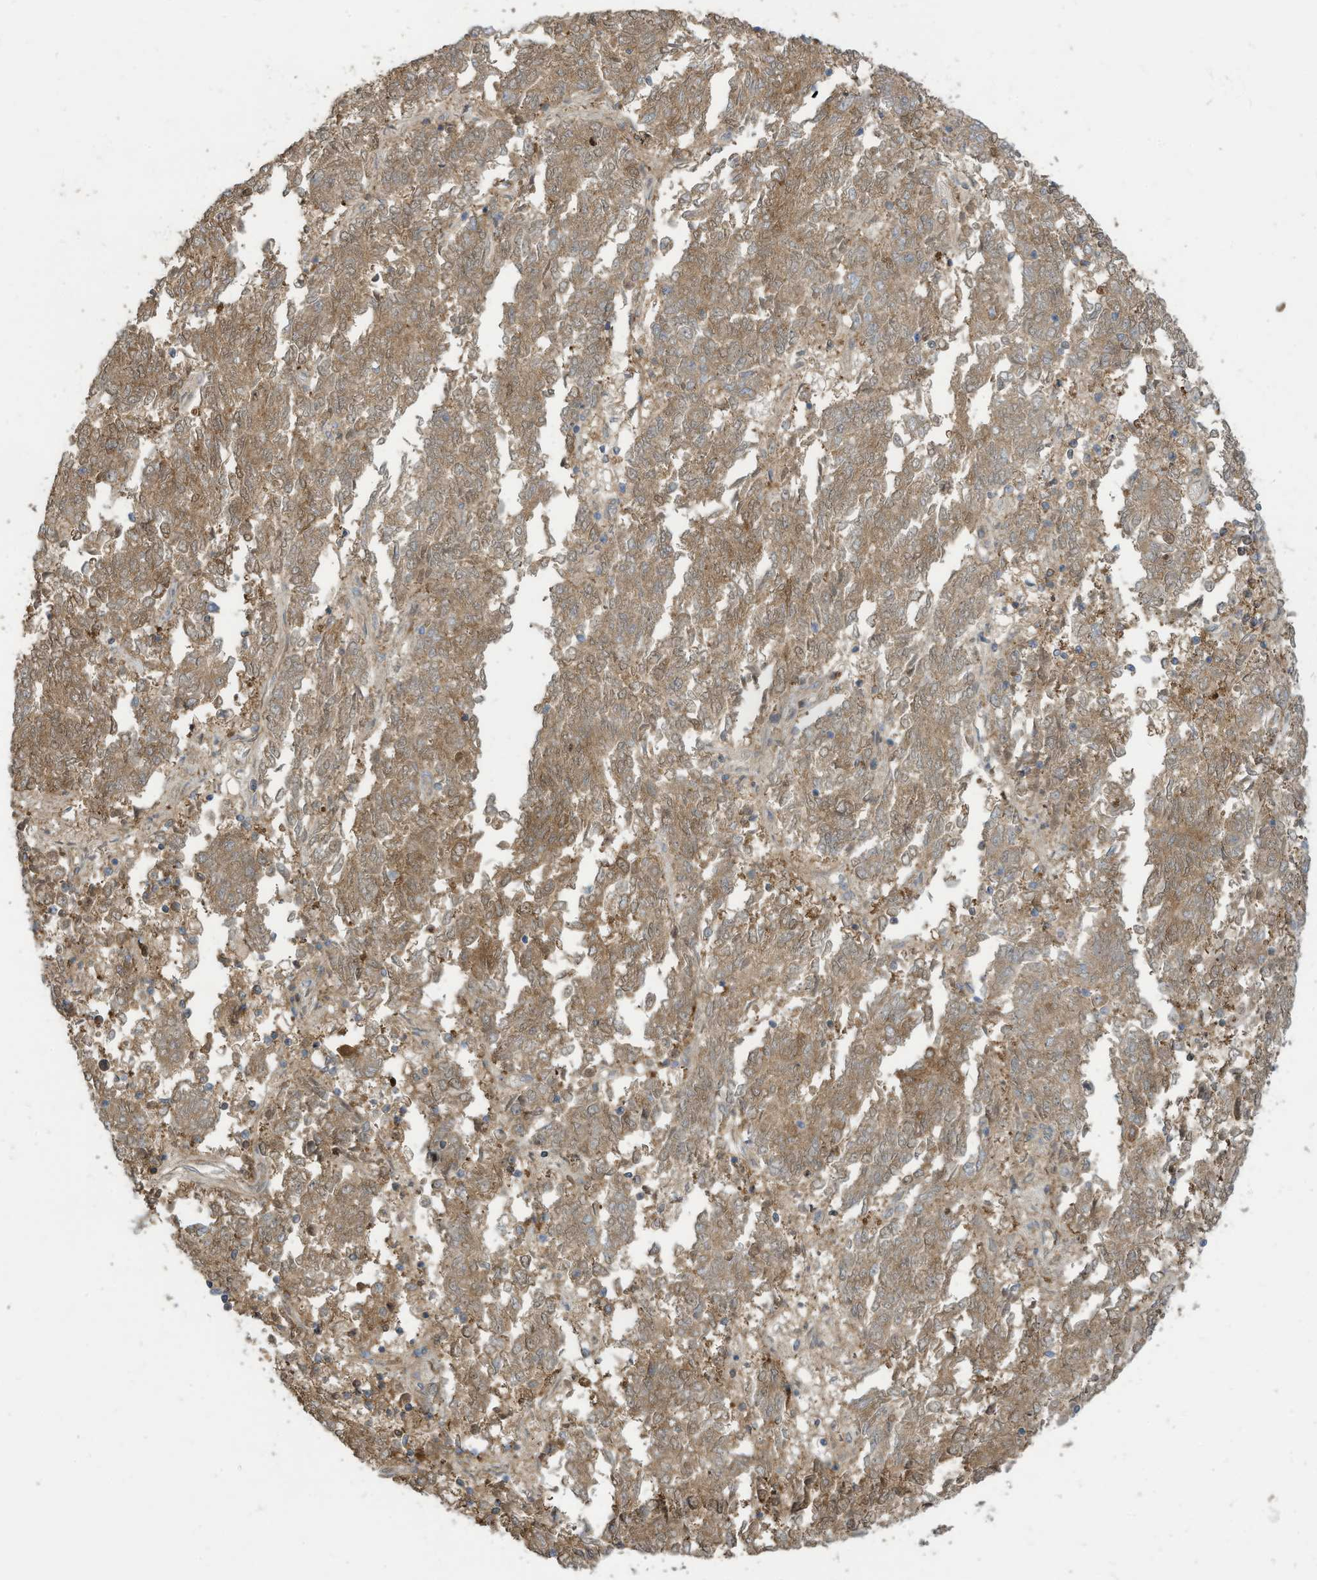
{"staining": {"intensity": "moderate", "quantity": ">75%", "location": "cytoplasmic/membranous"}, "tissue": "endometrial cancer", "cell_type": "Tumor cells", "image_type": "cancer", "snomed": [{"axis": "morphology", "description": "Adenocarcinoma, NOS"}, {"axis": "topography", "description": "Endometrium"}], "caption": "IHC micrograph of adenocarcinoma (endometrial) stained for a protein (brown), which reveals medium levels of moderate cytoplasmic/membranous positivity in approximately >75% of tumor cells.", "gene": "ADI1", "patient": {"sex": "female", "age": 80}}